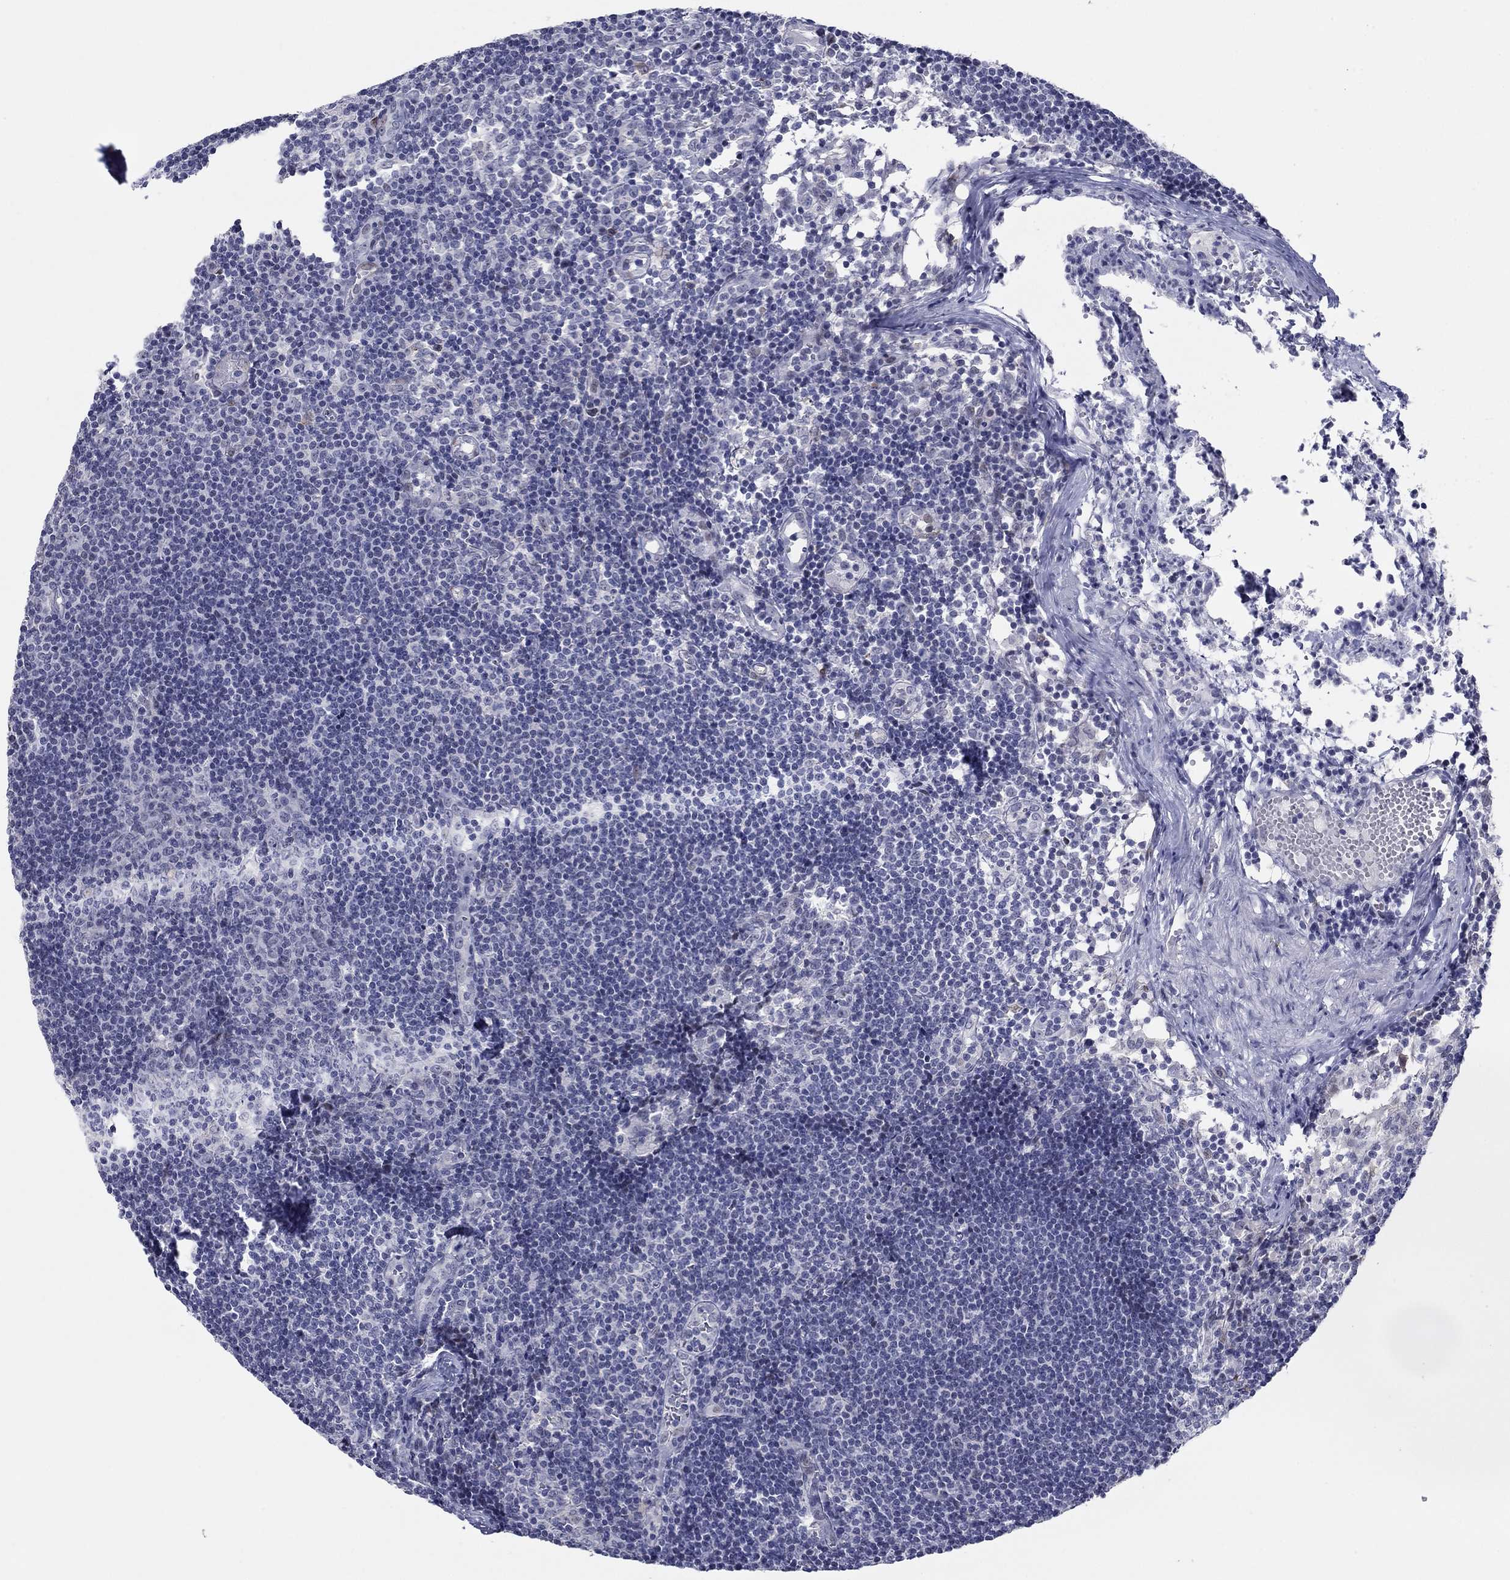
{"staining": {"intensity": "negative", "quantity": "none", "location": "none"}, "tissue": "lymph node", "cell_type": "Germinal center cells", "image_type": "normal", "snomed": [{"axis": "morphology", "description": "Normal tissue, NOS"}, {"axis": "topography", "description": "Lymph node"}], "caption": "A high-resolution image shows immunohistochemistry (IHC) staining of normal lymph node, which demonstrates no significant staining in germinal center cells.", "gene": "ITGAE", "patient": {"sex": "female", "age": 52}}